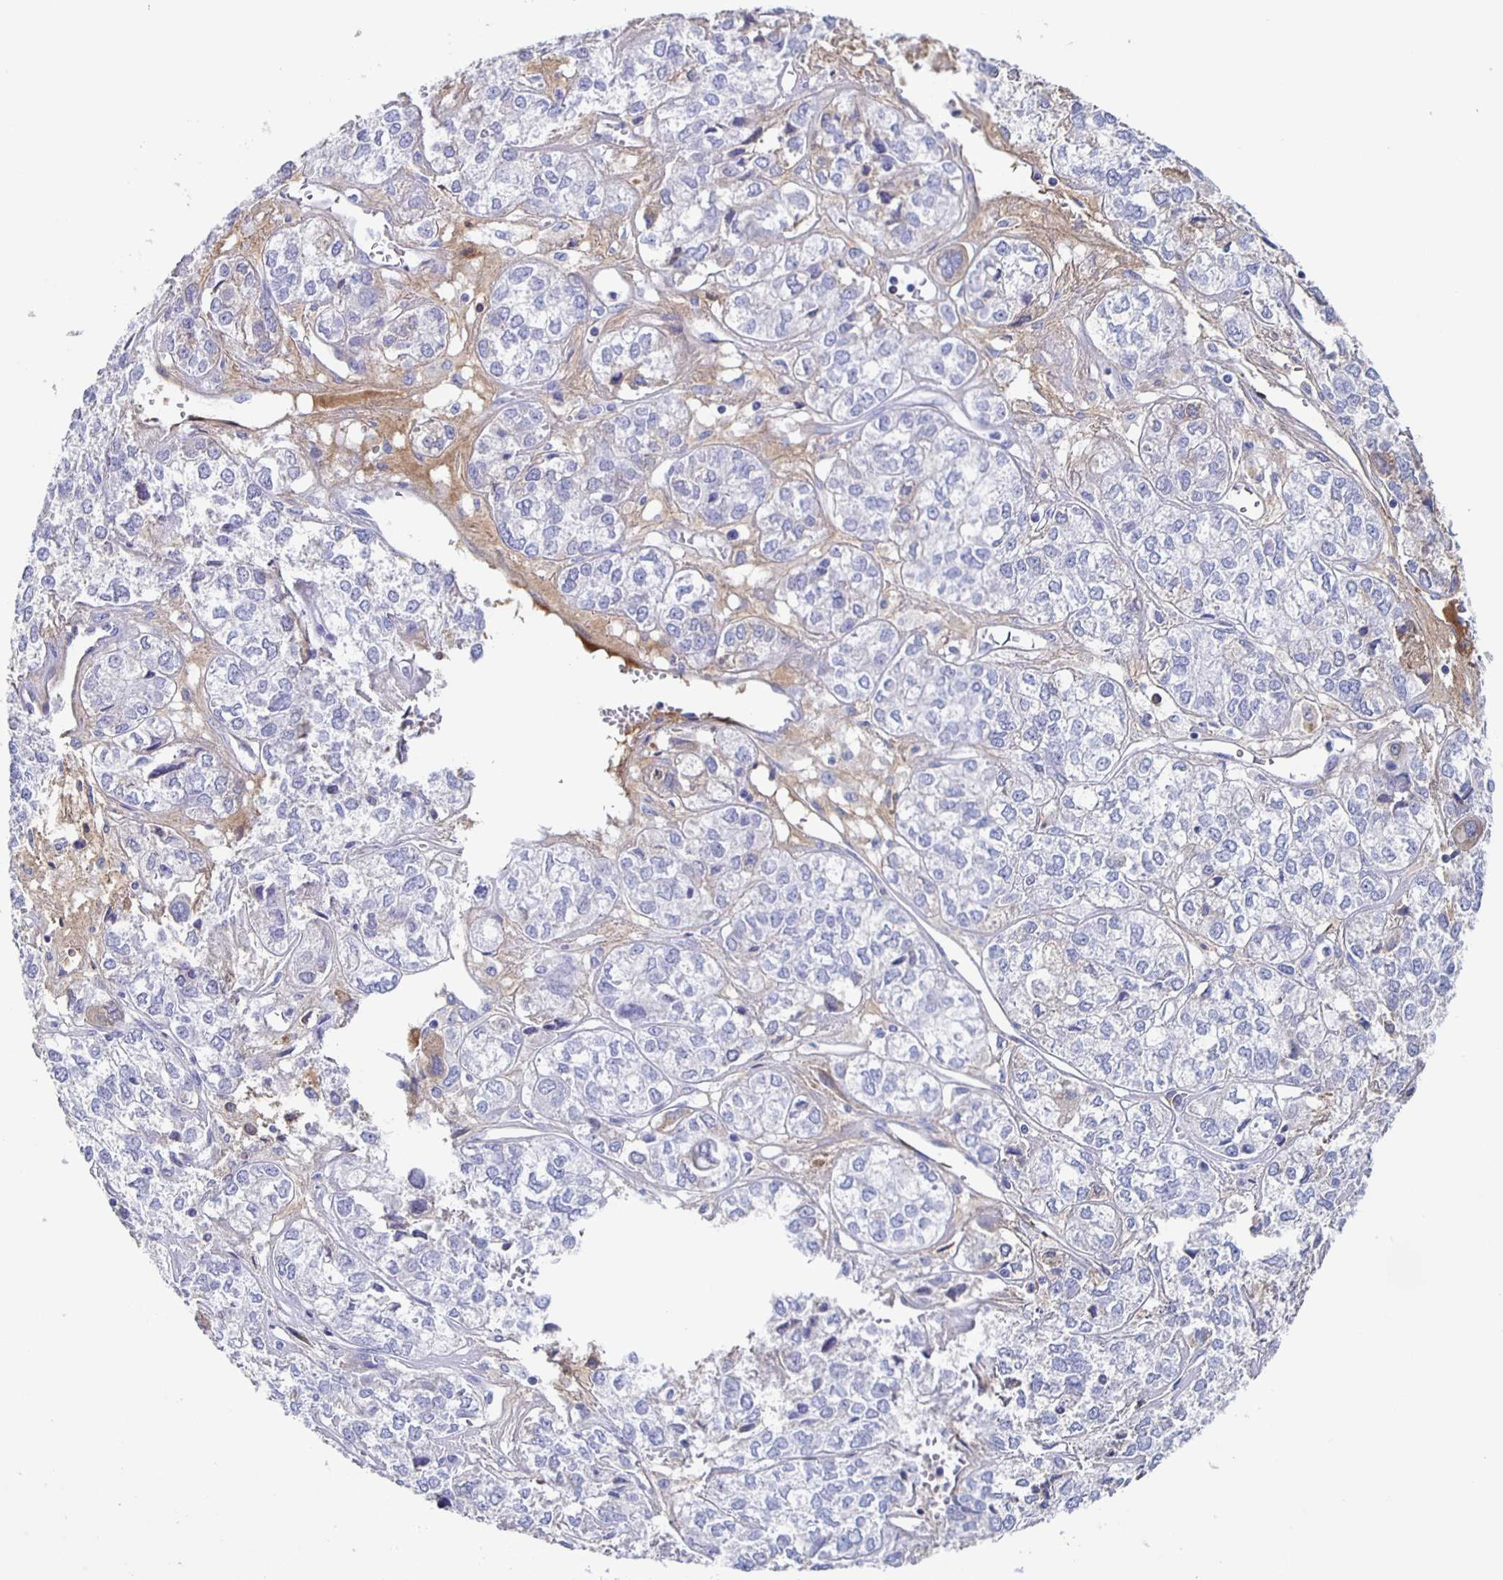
{"staining": {"intensity": "negative", "quantity": "none", "location": "none"}, "tissue": "ovarian cancer", "cell_type": "Tumor cells", "image_type": "cancer", "snomed": [{"axis": "morphology", "description": "Carcinoma, endometroid"}, {"axis": "topography", "description": "Ovary"}], "caption": "Immunohistochemistry (IHC) of endometroid carcinoma (ovarian) exhibits no staining in tumor cells.", "gene": "FGA", "patient": {"sex": "female", "age": 64}}